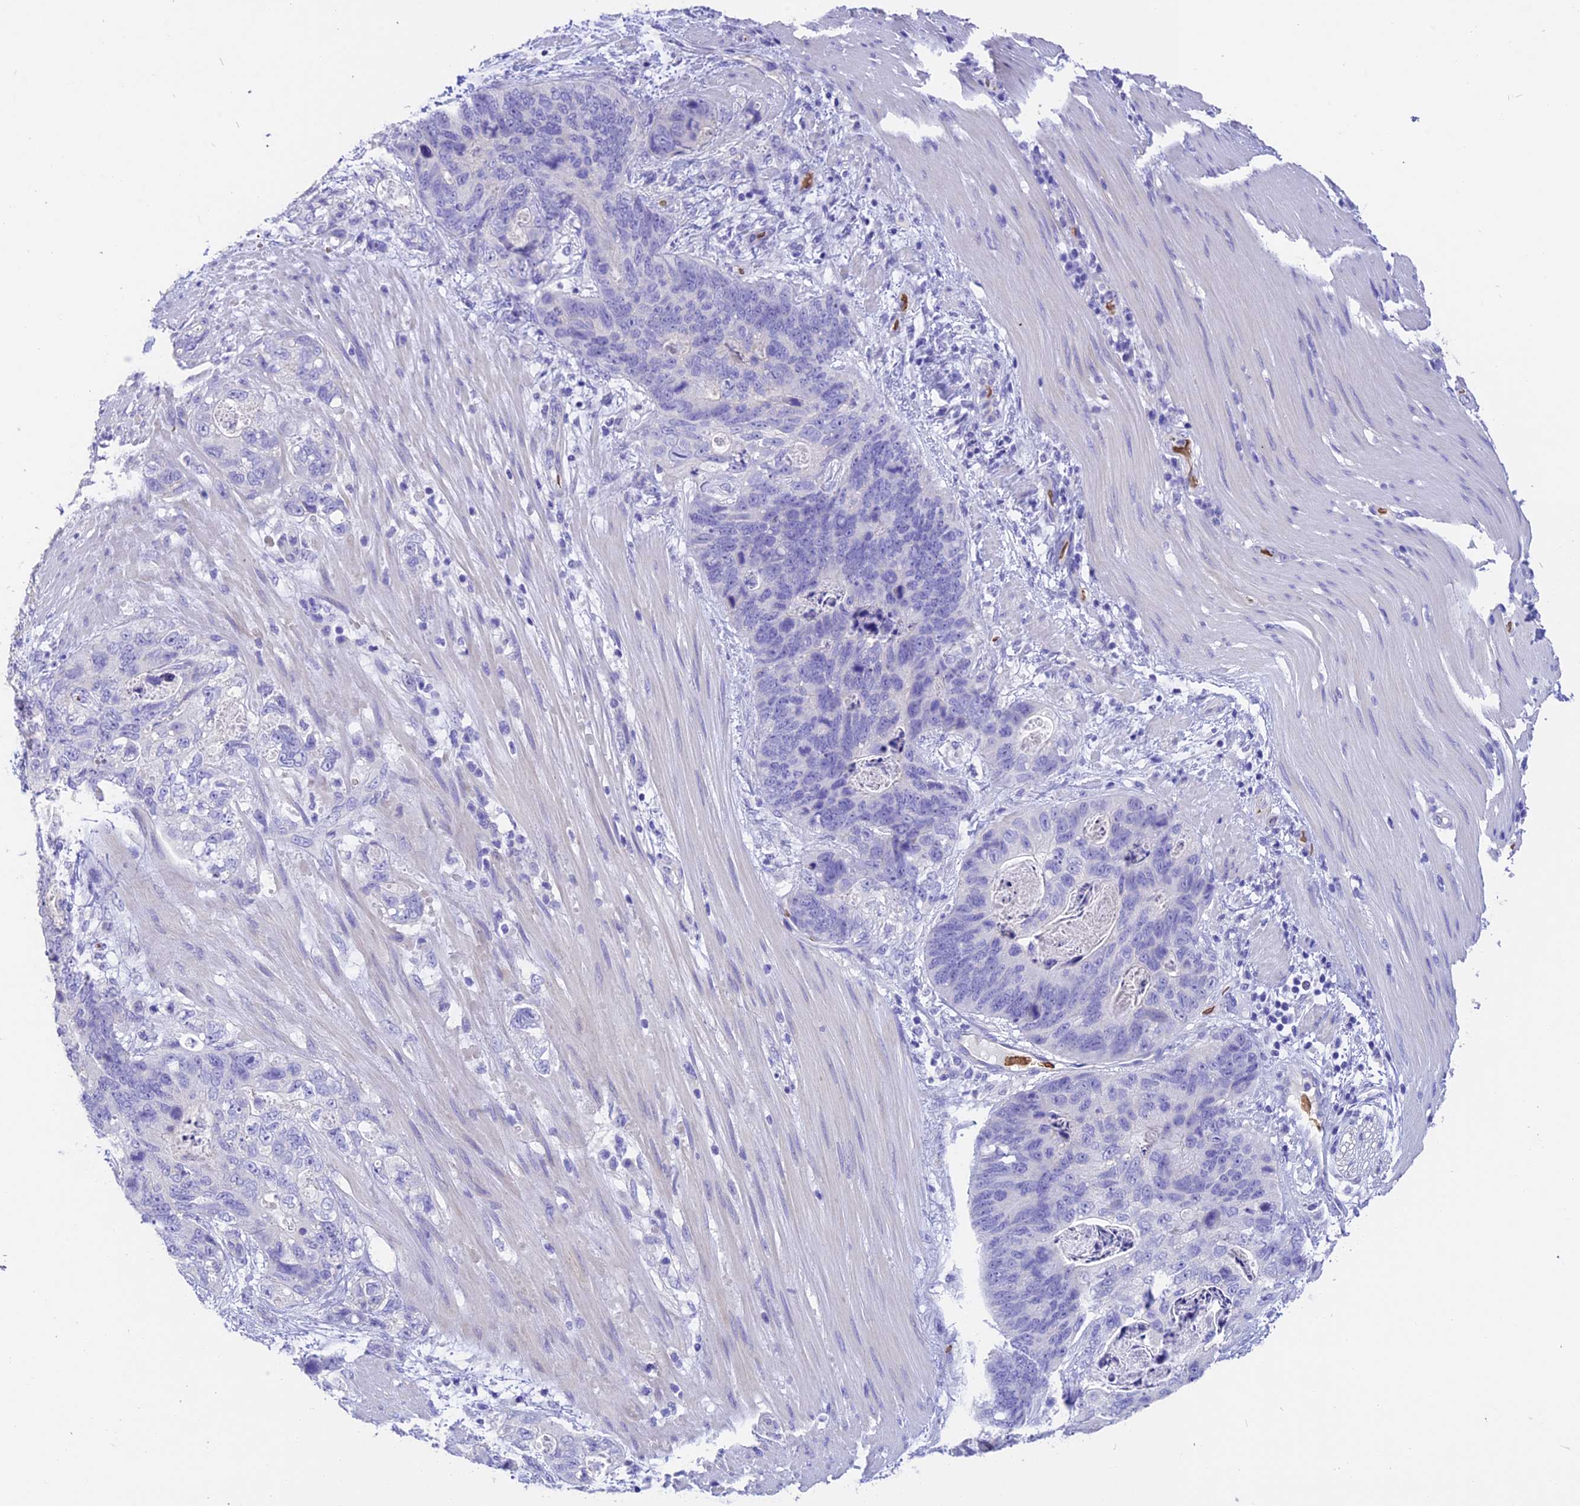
{"staining": {"intensity": "negative", "quantity": "none", "location": "none"}, "tissue": "stomach cancer", "cell_type": "Tumor cells", "image_type": "cancer", "snomed": [{"axis": "morphology", "description": "Normal tissue, NOS"}, {"axis": "morphology", "description": "Adenocarcinoma, NOS"}, {"axis": "topography", "description": "Stomach"}], "caption": "There is no significant positivity in tumor cells of adenocarcinoma (stomach).", "gene": "TNNC2", "patient": {"sex": "female", "age": 89}}